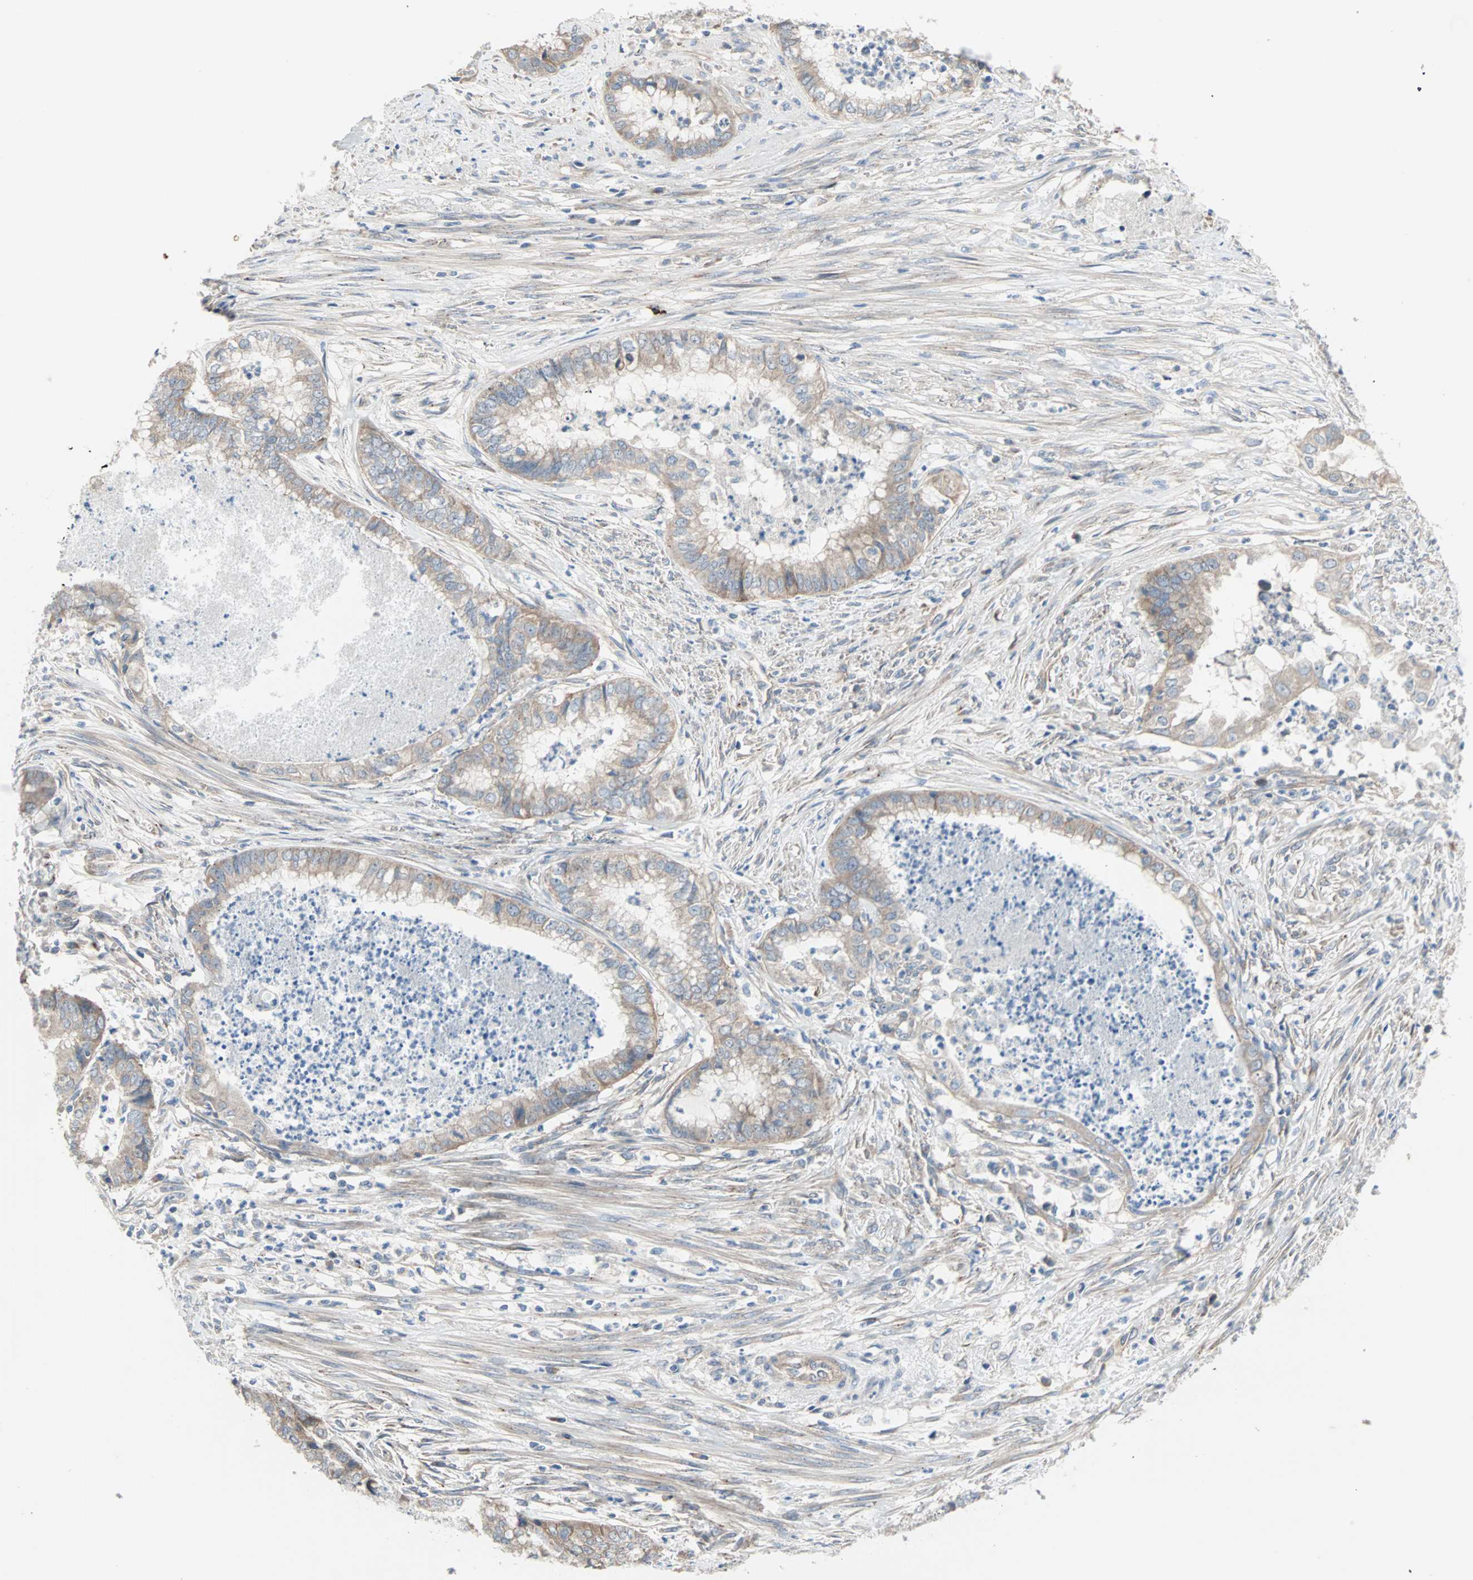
{"staining": {"intensity": "weak", "quantity": "25%-75%", "location": "cytoplasmic/membranous"}, "tissue": "endometrial cancer", "cell_type": "Tumor cells", "image_type": "cancer", "snomed": [{"axis": "morphology", "description": "Necrosis, NOS"}, {"axis": "morphology", "description": "Adenocarcinoma, NOS"}, {"axis": "topography", "description": "Endometrium"}], "caption": "This is an image of immunohistochemistry (IHC) staining of endometrial adenocarcinoma, which shows weak staining in the cytoplasmic/membranous of tumor cells.", "gene": "PDE8A", "patient": {"sex": "female", "age": 79}}